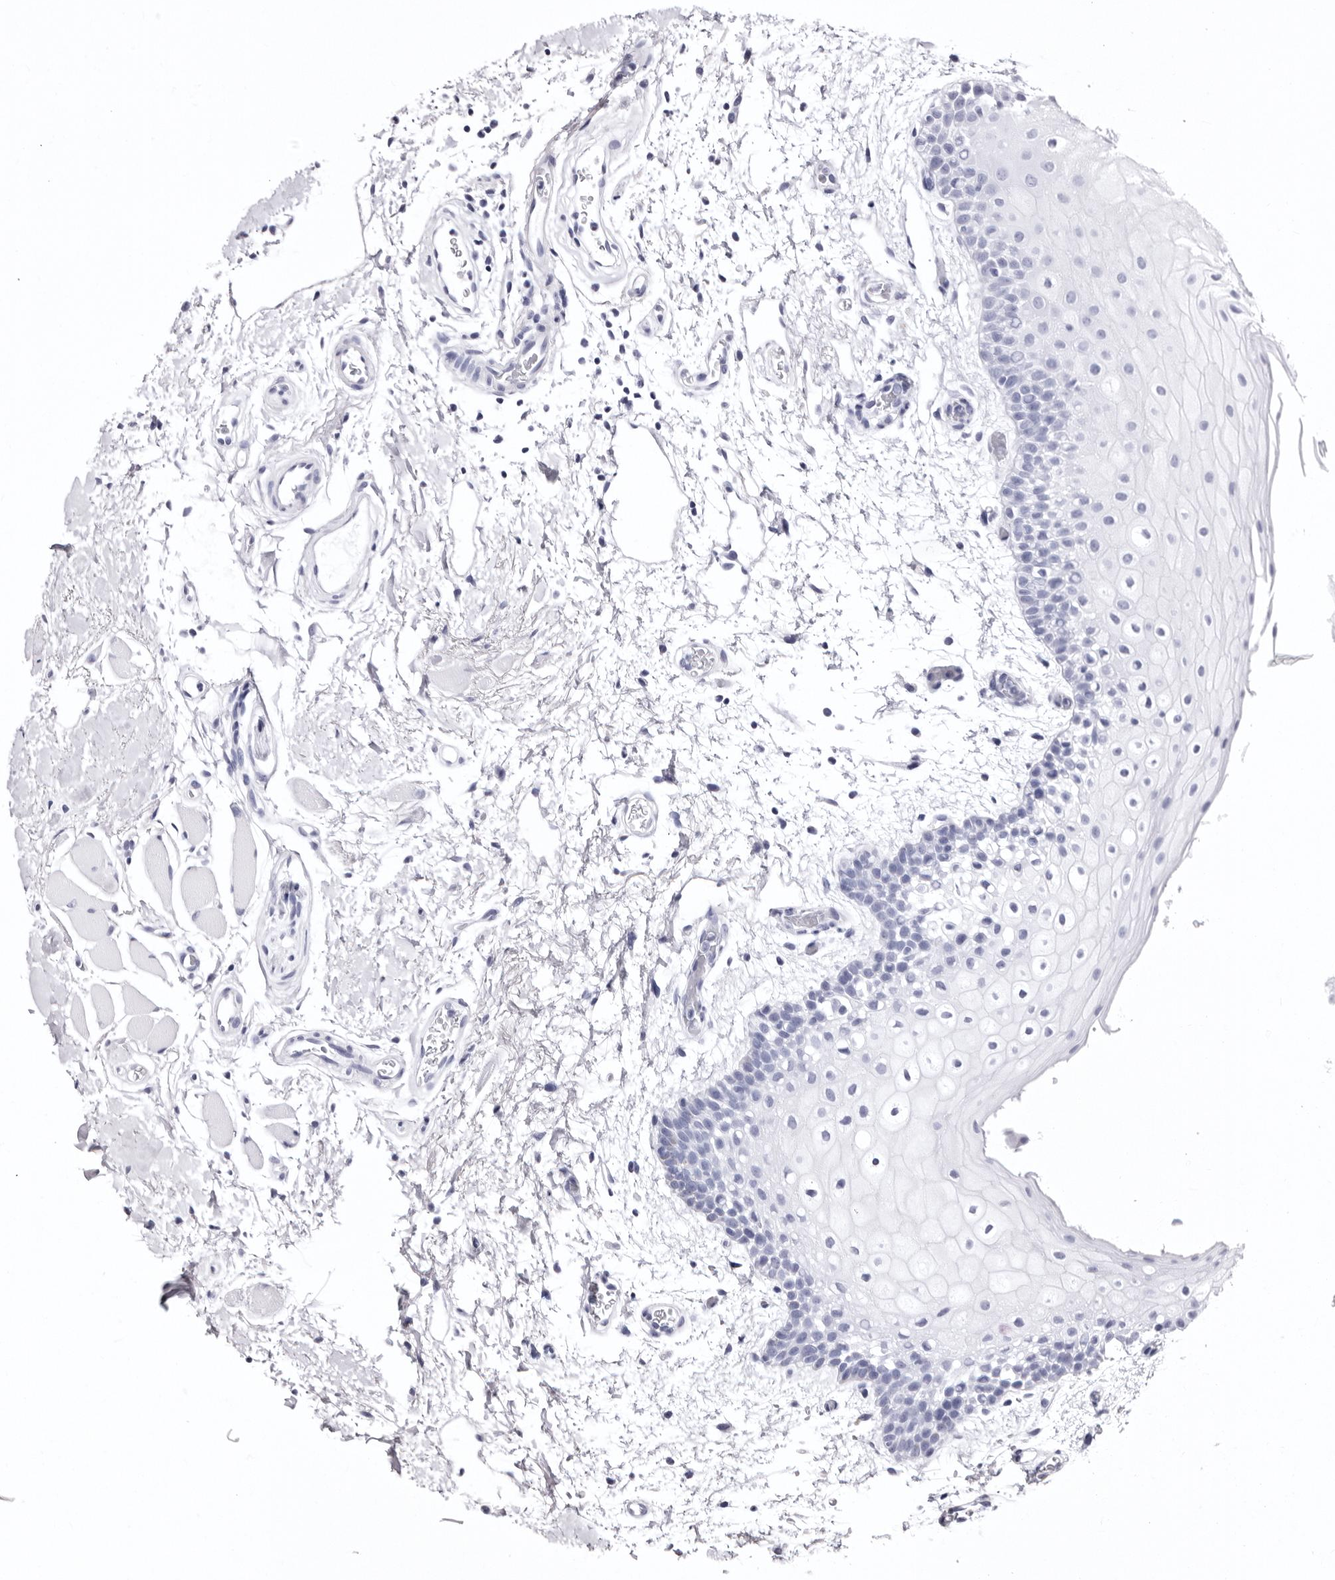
{"staining": {"intensity": "negative", "quantity": "none", "location": "none"}, "tissue": "oral mucosa", "cell_type": "Squamous epithelial cells", "image_type": "normal", "snomed": [{"axis": "morphology", "description": "Normal tissue, NOS"}, {"axis": "topography", "description": "Oral tissue"}], "caption": "Oral mucosa was stained to show a protein in brown. There is no significant positivity in squamous epithelial cells. (Brightfield microscopy of DAB (3,3'-diaminobenzidine) immunohistochemistry at high magnification).", "gene": "CDCA8", "patient": {"sex": "male", "age": 62}}